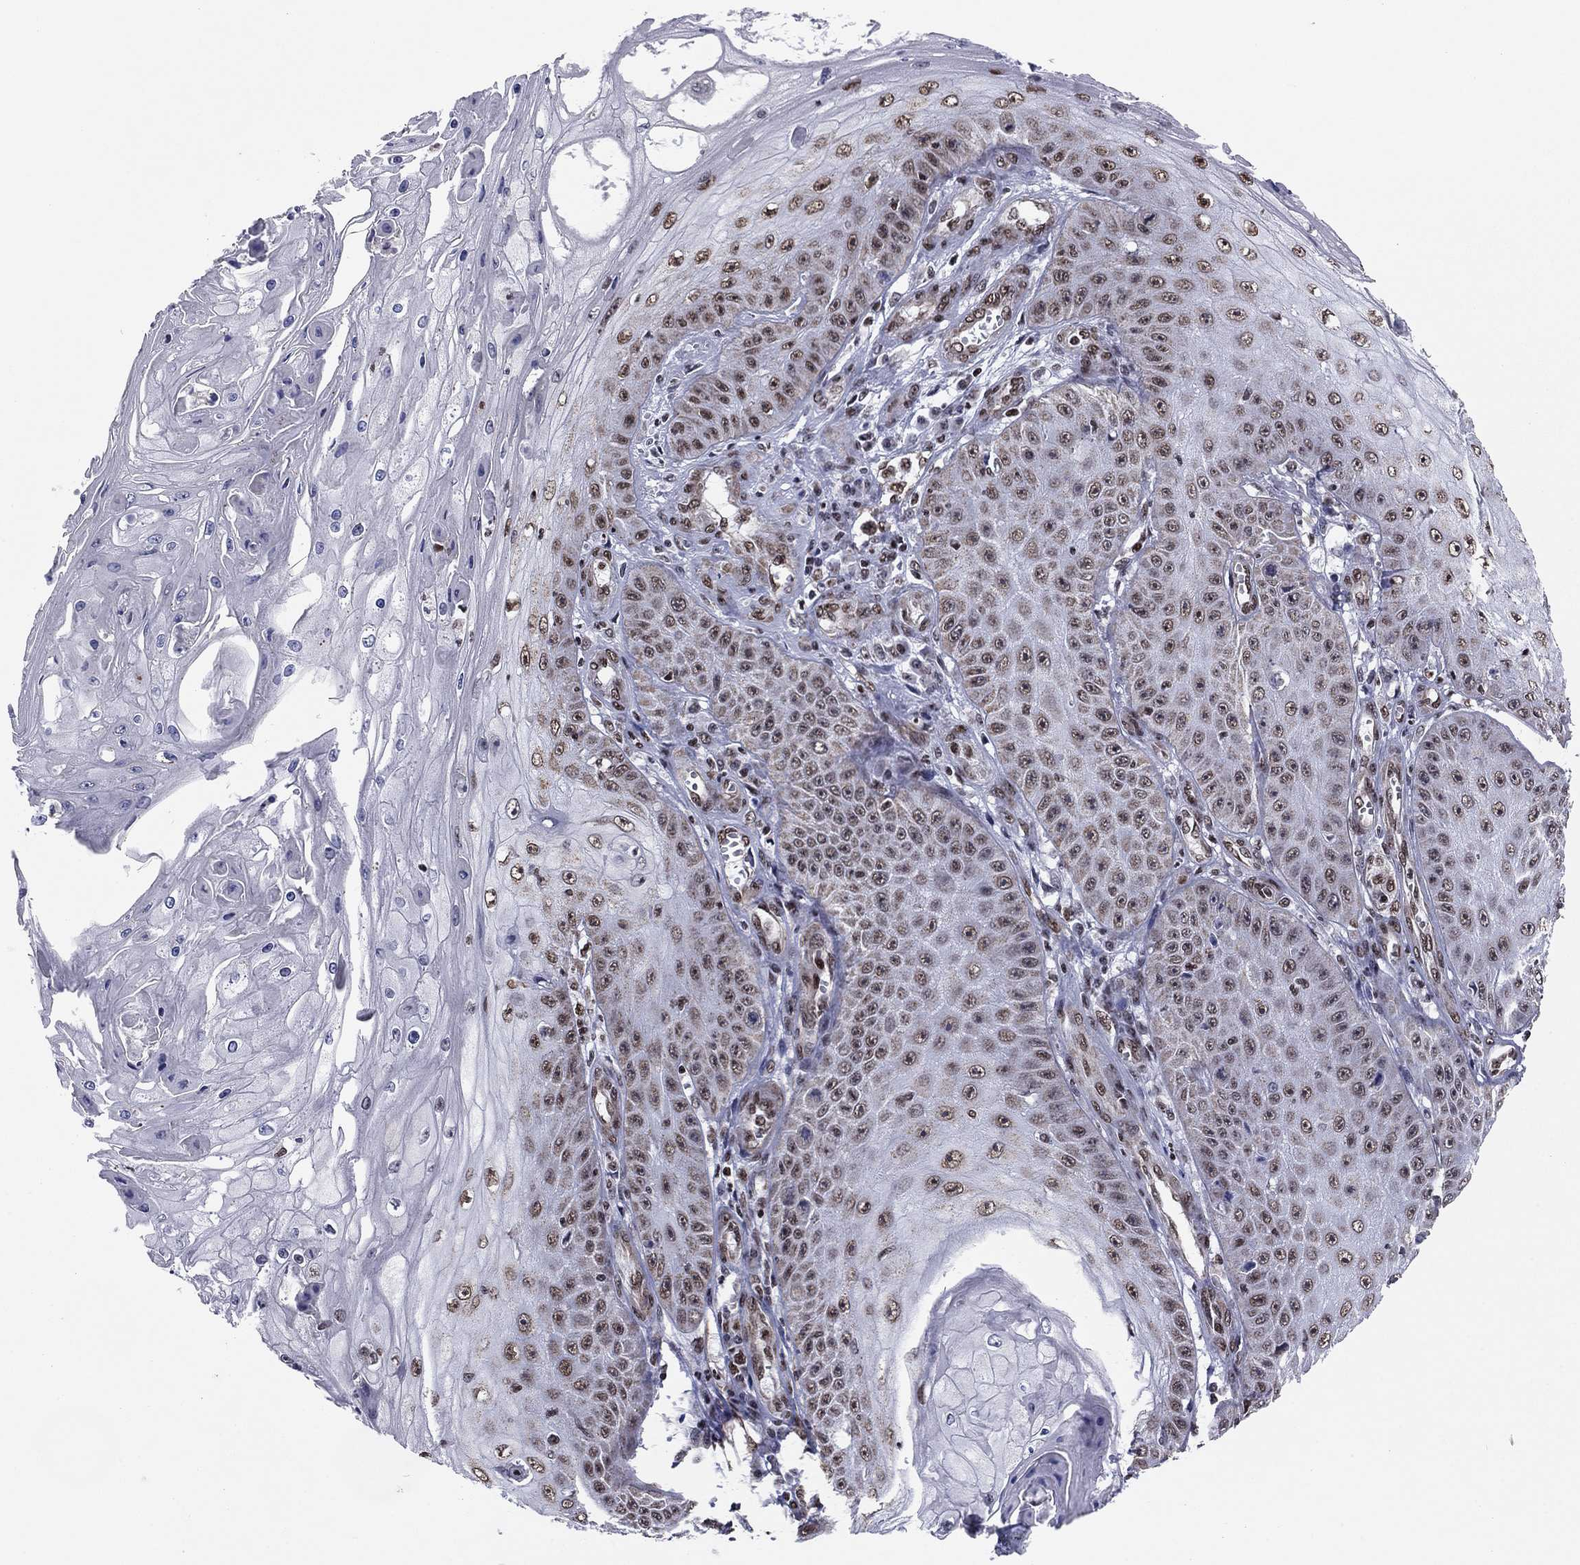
{"staining": {"intensity": "weak", "quantity": "25%-75%", "location": "cytoplasmic/membranous,nuclear"}, "tissue": "skin cancer", "cell_type": "Tumor cells", "image_type": "cancer", "snomed": [{"axis": "morphology", "description": "Squamous cell carcinoma, NOS"}, {"axis": "topography", "description": "Skin"}], "caption": "Protein staining demonstrates weak cytoplasmic/membranous and nuclear positivity in approximately 25%-75% of tumor cells in skin cancer (squamous cell carcinoma).", "gene": "N4BP2", "patient": {"sex": "male", "age": 70}}